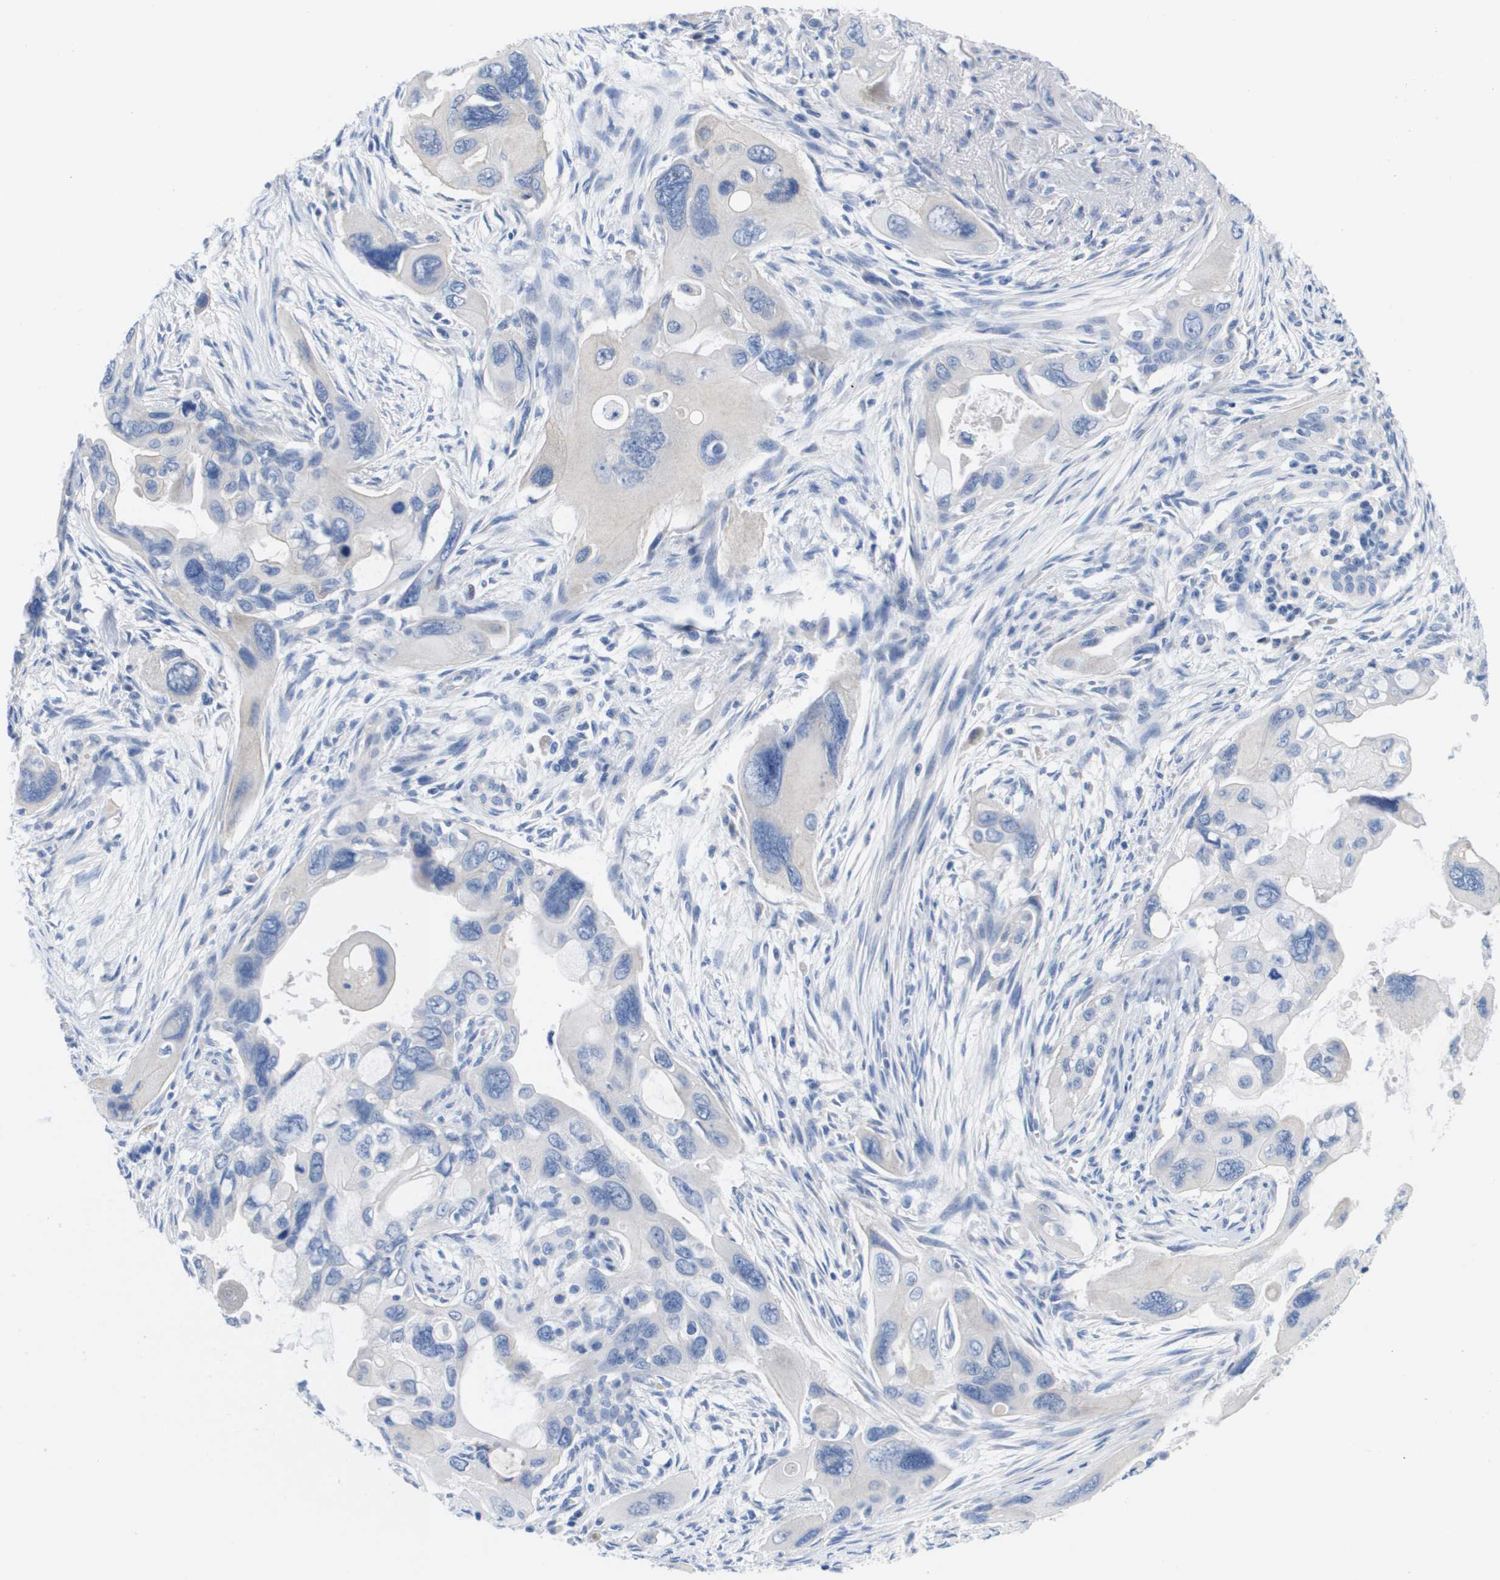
{"staining": {"intensity": "negative", "quantity": "none", "location": "none"}, "tissue": "pancreatic cancer", "cell_type": "Tumor cells", "image_type": "cancer", "snomed": [{"axis": "morphology", "description": "Adenocarcinoma, NOS"}, {"axis": "topography", "description": "Pancreas"}], "caption": "Immunohistochemistry (IHC) of human pancreatic cancer (adenocarcinoma) reveals no staining in tumor cells.", "gene": "APOA1", "patient": {"sex": "female", "age": 61}}